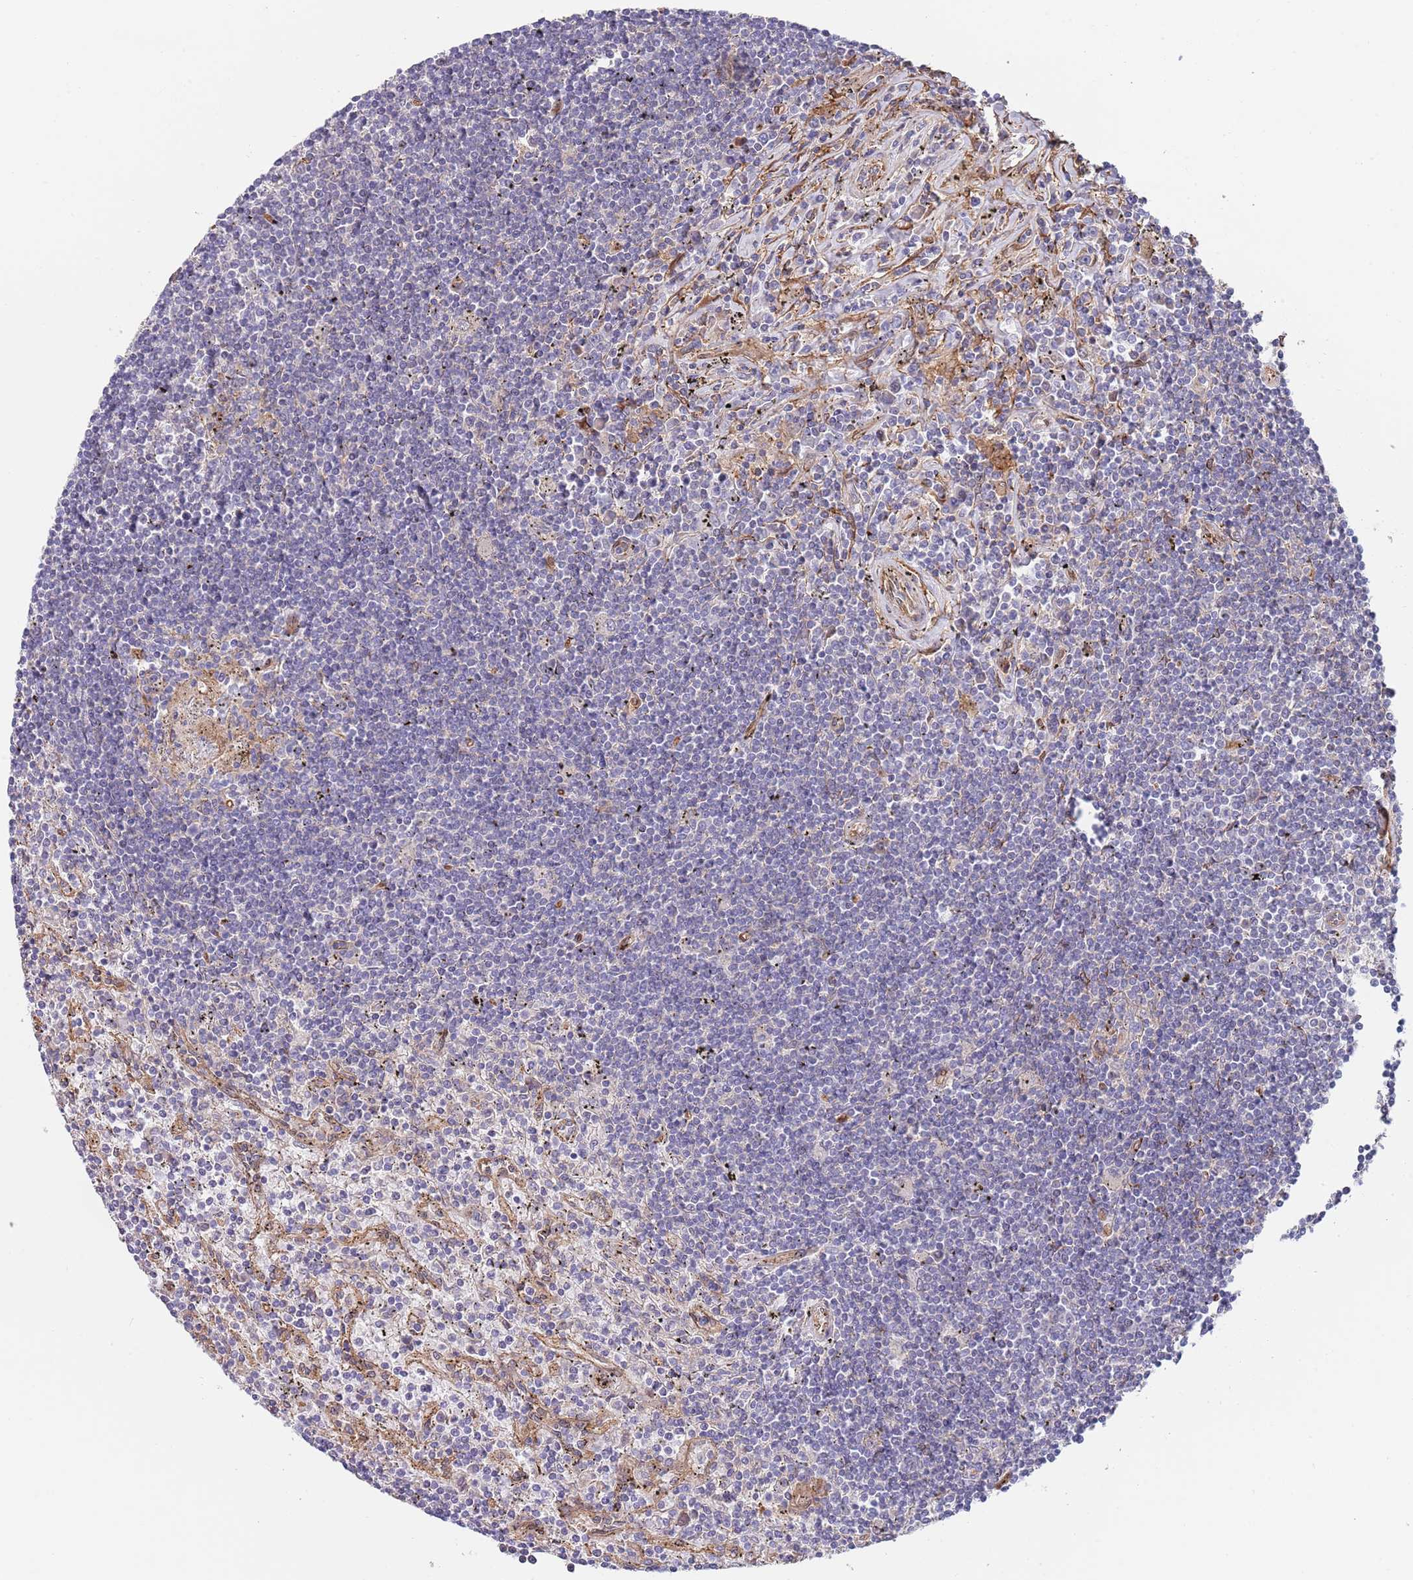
{"staining": {"intensity": "negative", "quantity": "none", "location": "none"}, "tissue": "lymphoma", "cell_type": "Tumor cells", "image_type": "cancer", "snomed": [{"axis": "morphology", "description": "Malignant lymphoma, non-Hodgkin's type, Low grade"}, {"axis": "topography", "description": "Spleen"}], "caption": "Lymphoma was stained to show a protein in brown. There is no significant expression in tumor cells.", "gene": "BPNT1", "patient": {"sex": "male", "age": 76}}